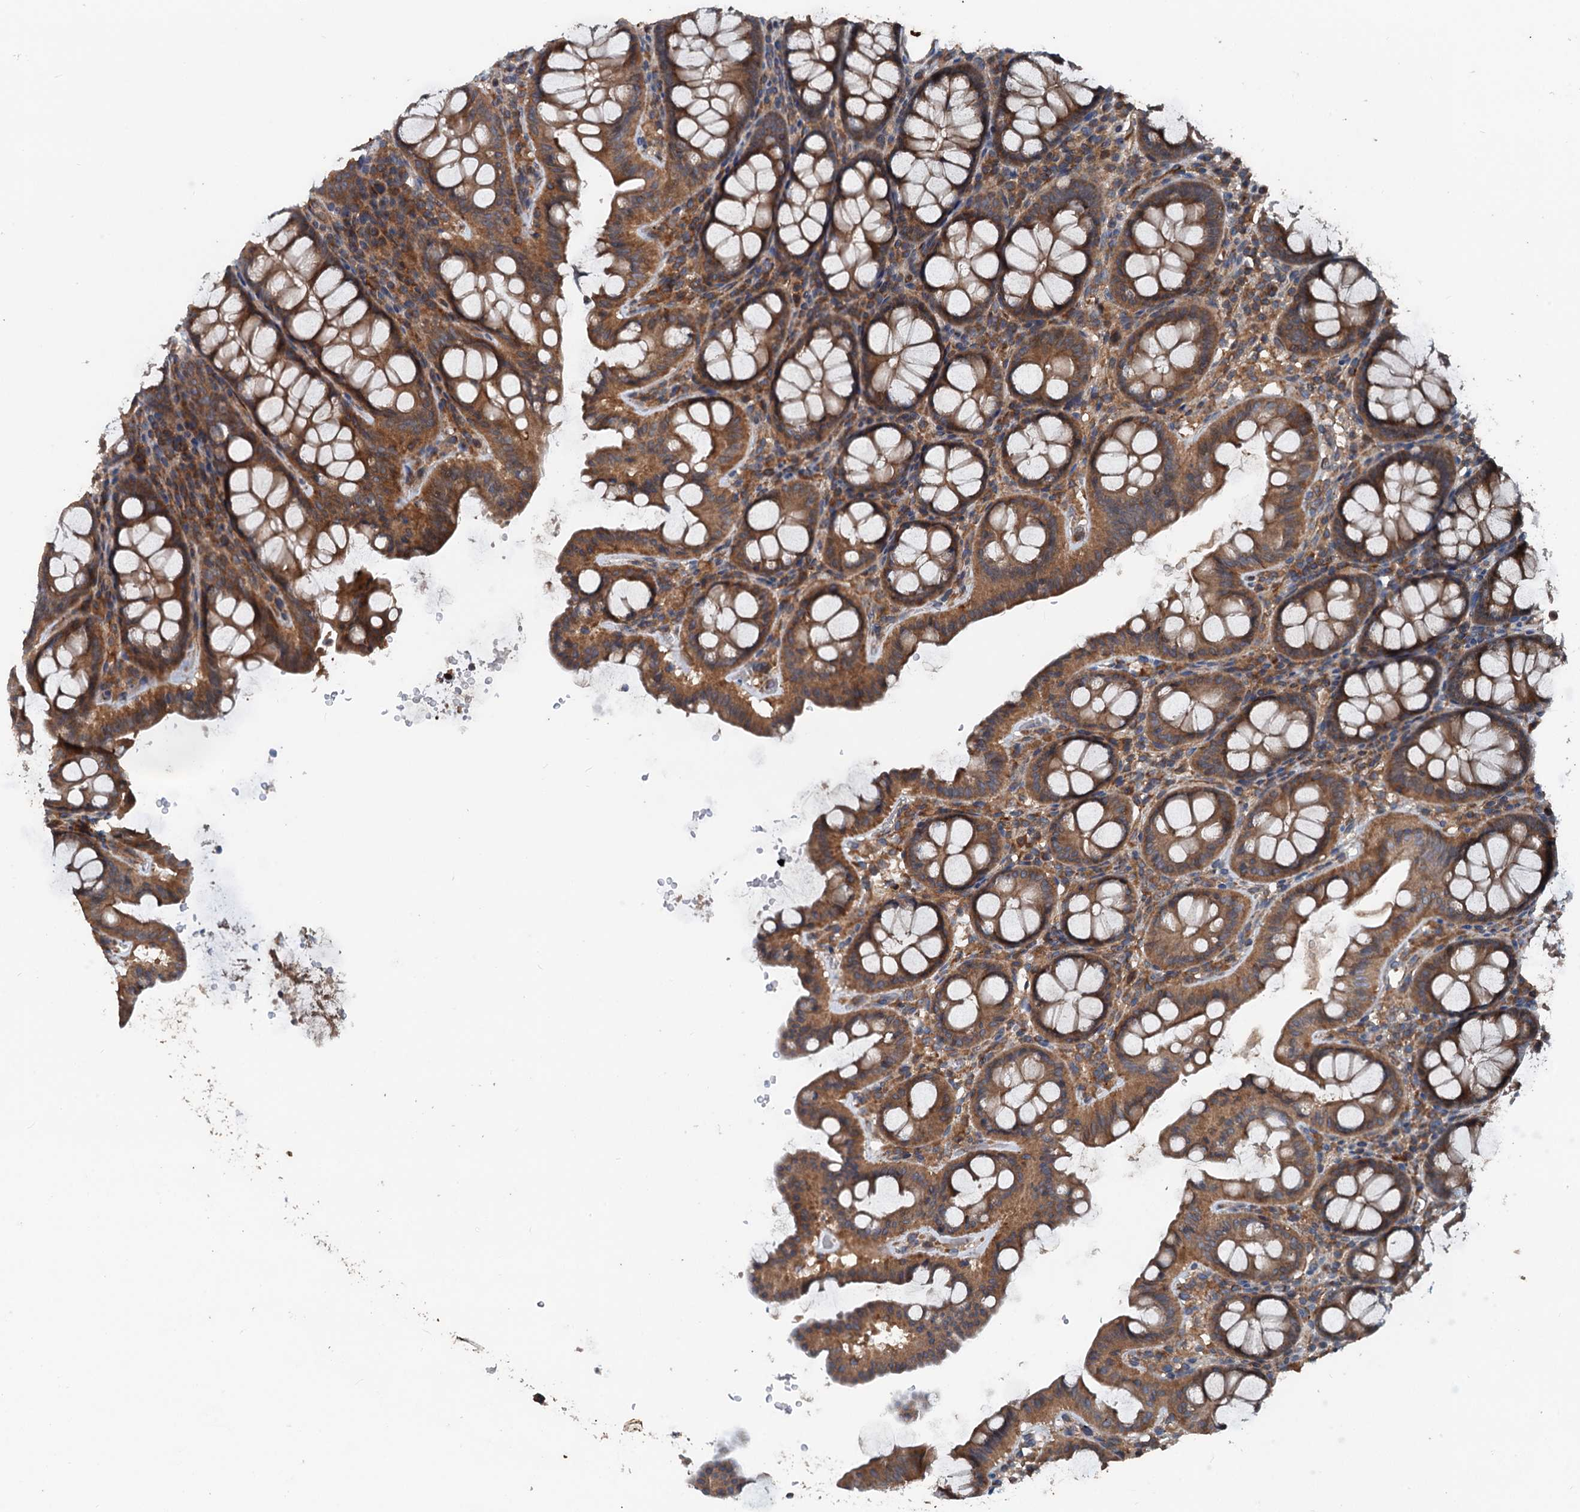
{"staining": {"intensity": "weak", "quantity": ">75%", "location": "cytoplasmic/membranous"}, "tissue": "colon", "cell_type": "Endothelial cells", "image_type": "normal", "snomed": [{"axis": "morphology", "description": "Normal tissue, NOS"}, {"axis": "topography", "description": "Colon"}], "caption": "Endothelial cells reveal low levels of weak cytoplasmic/membranous expression in about >75% of cells in normal colon.", "gene": "TEDC1", "patient": {"sex": "male", "age": 75}}